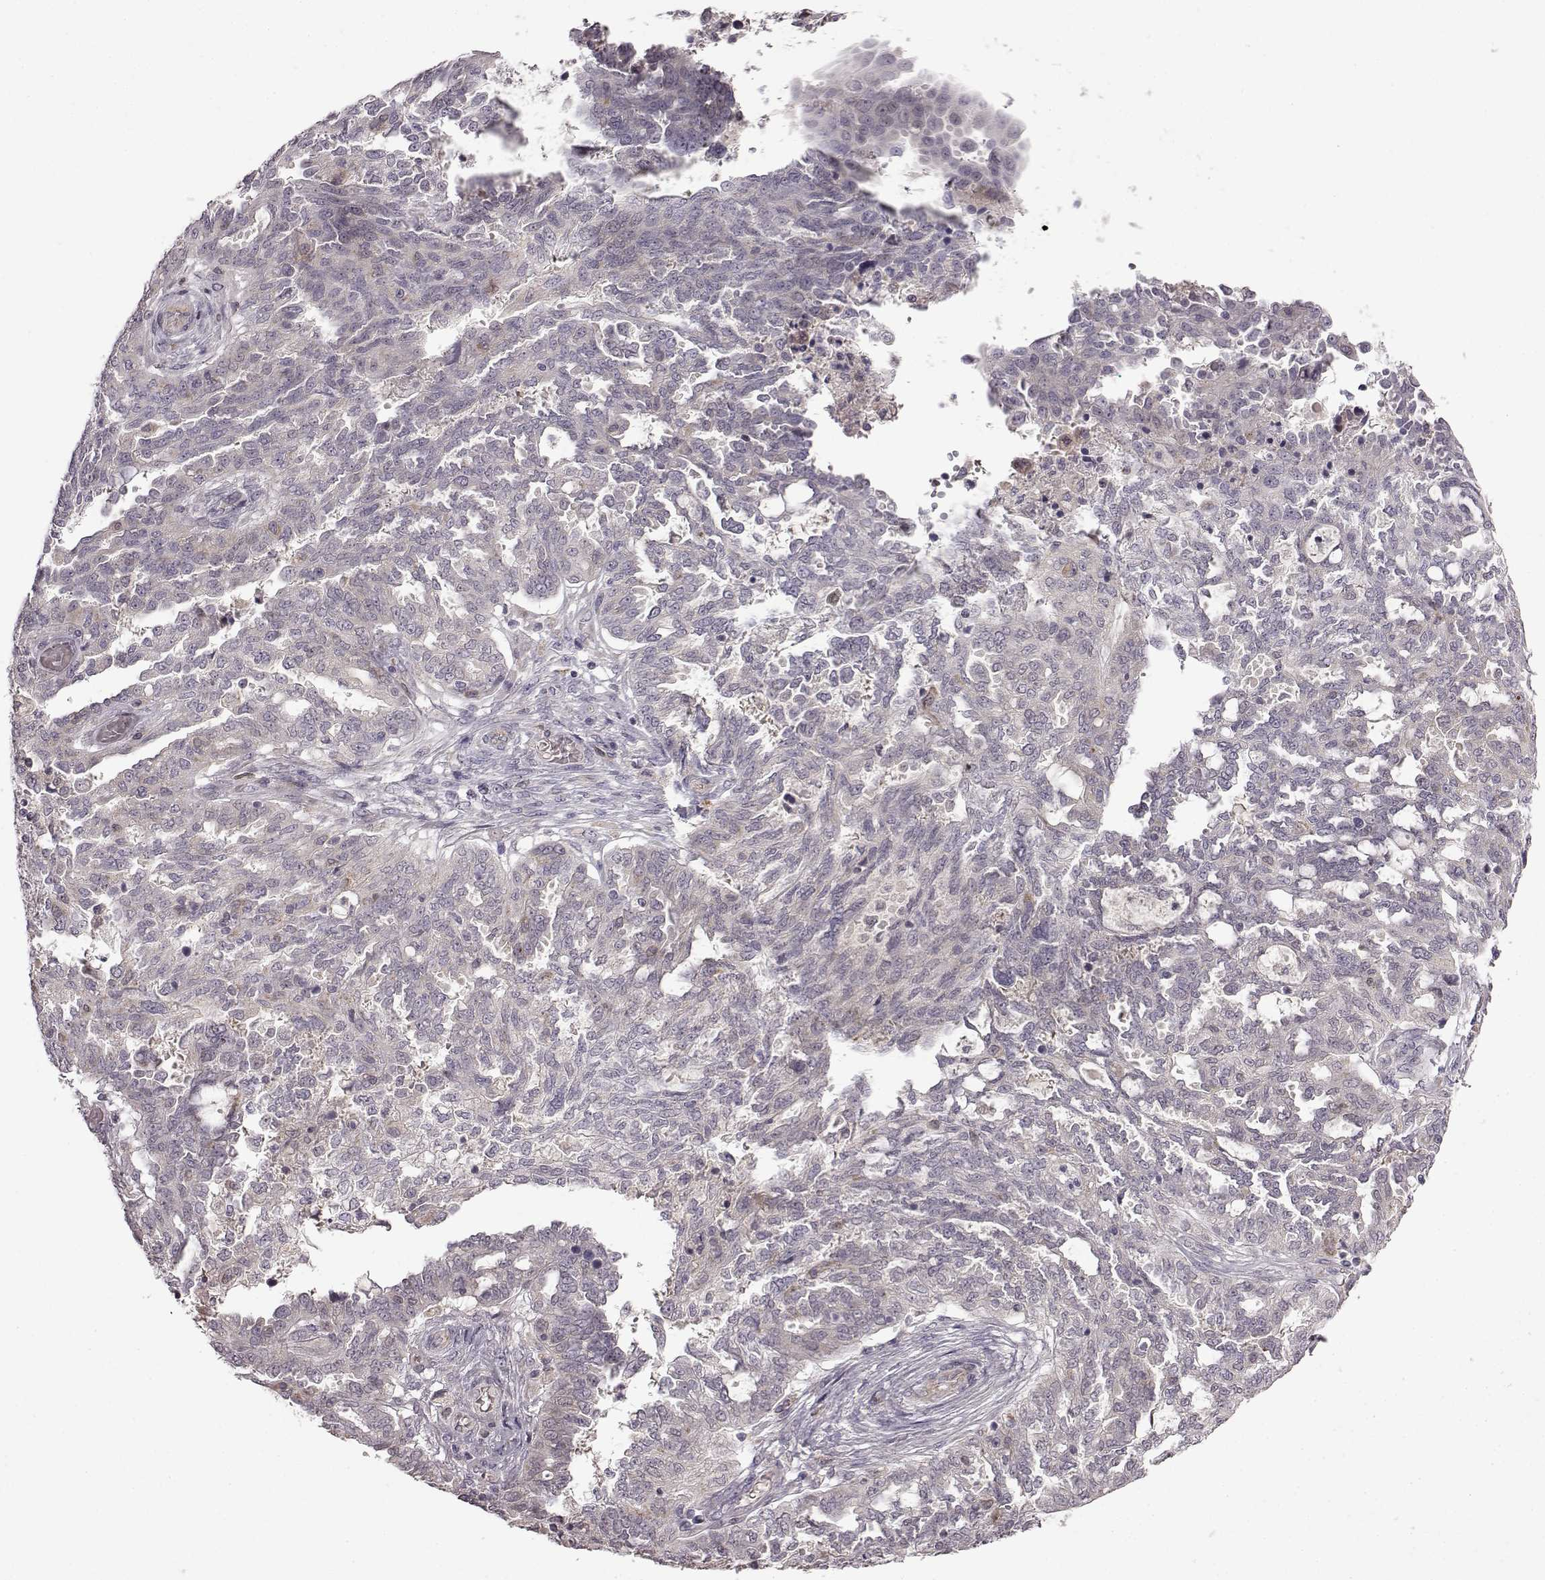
{"staining": {"intensity": "negative", "quantity": "none", "location": "none"}, "tissue": "ovarian cancer", "cell_type": "Tumor cells", "image_type": "cancer", "snomed": [{"axis": "morphology", "description": "Cystadenocarcinoma, serous, NOS"}, {"axis": "topography", "description": "Ovary"}], "caption": "This is an IHC image of human serous cystadenocarcinoma (ovarian). There is no expression in tumor cells.", "gene": "B3GNT6", "patient": {"sex": "female", "age": 67}}